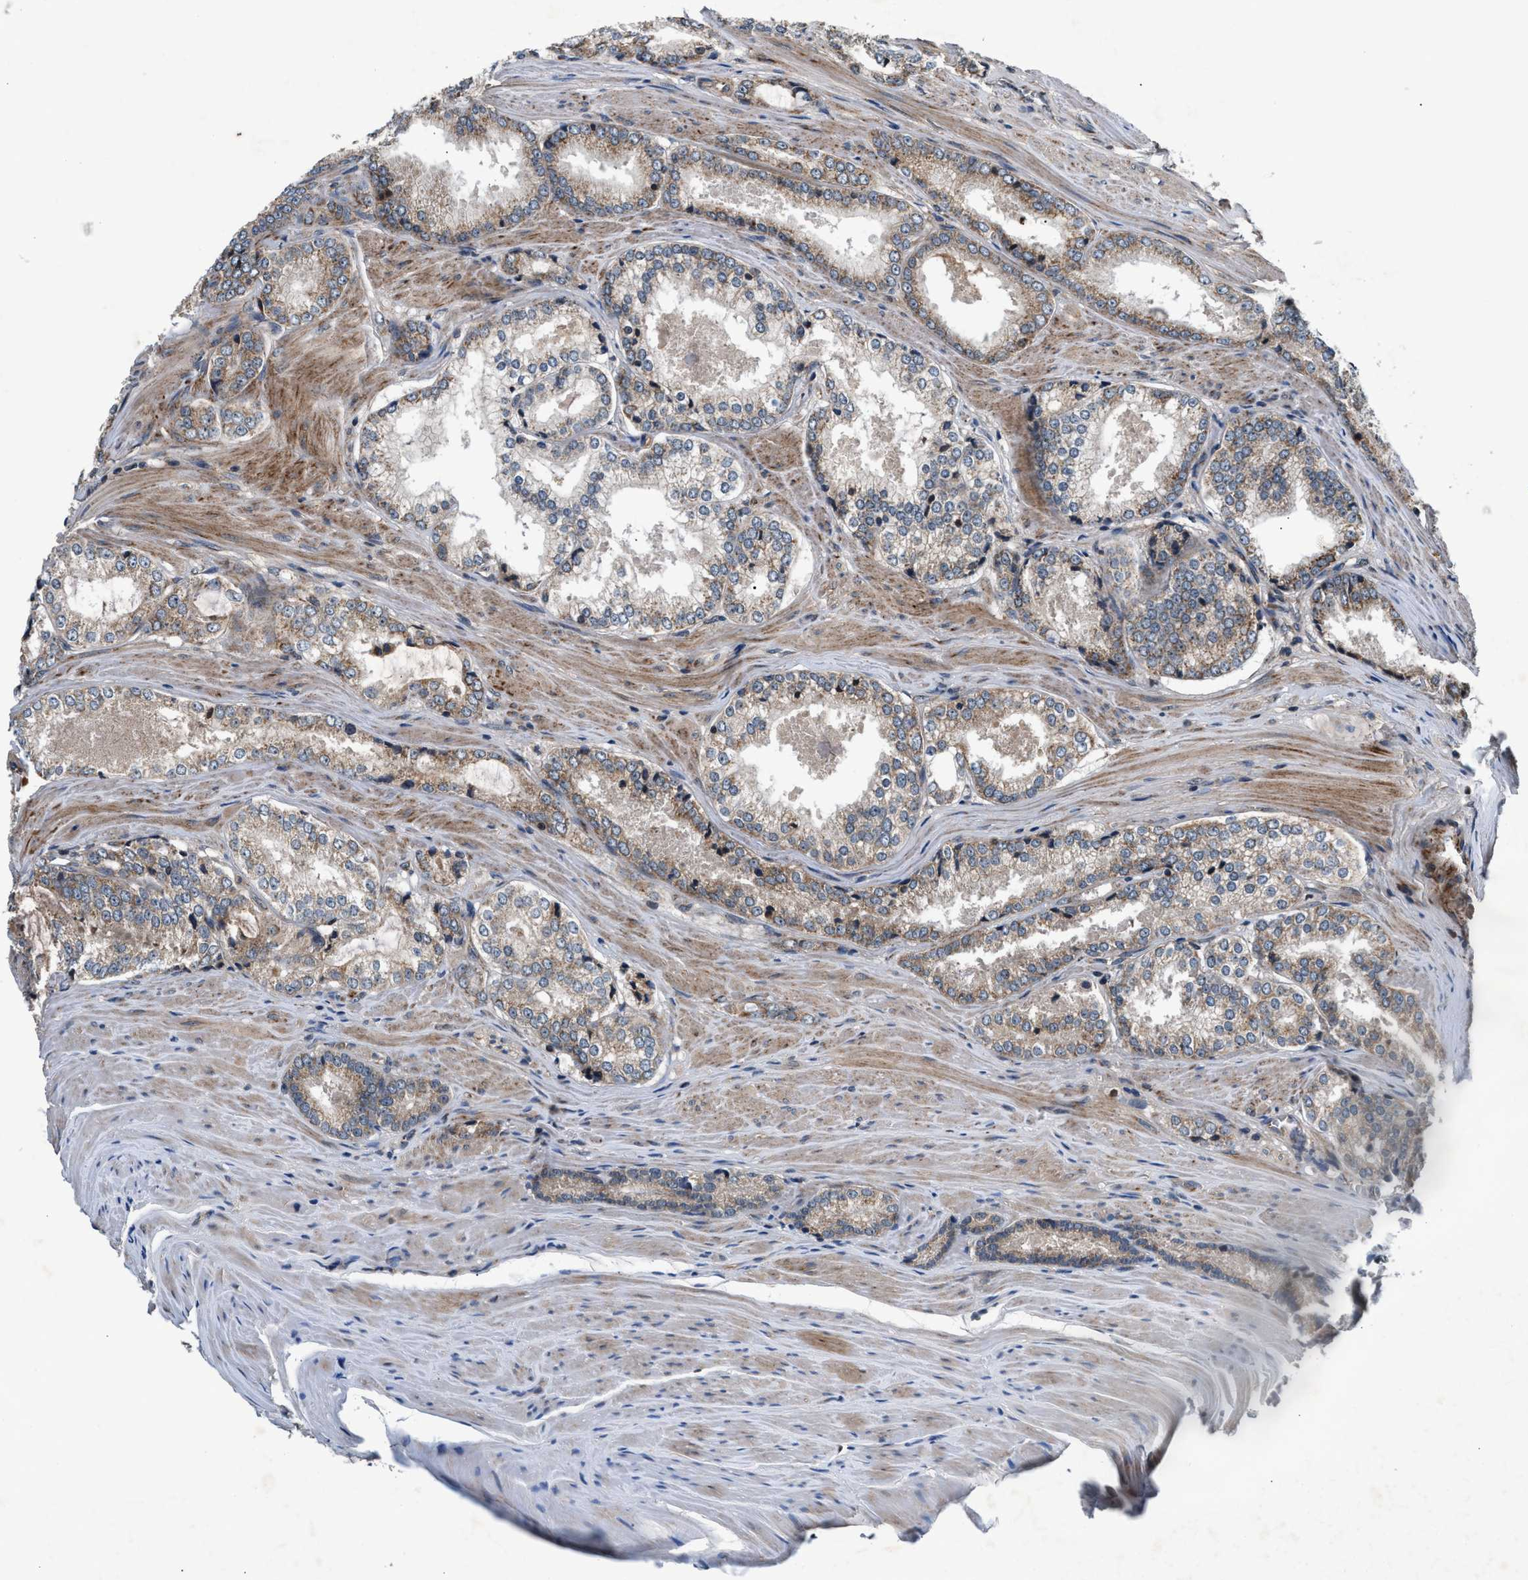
{"staining": {"intensity": "moderate", "quantity": "25%-75%", "location": "cytoplasmic/membranous"}, "tissue": "prostate cancer", "cell_type": "Tumor cells", "image_type": "cancer", "snomed": [{"axis": "morphology", "description": "Adenocarcinoma, Low grade"}, {"axis": "topography", "description": "Prostate"}], "caption": "Prostate low-grade adenocarcinoma was stained to show a protein in brown. There is medium levels of moderate cytoplasmic/membranous expression in about 25%-75% of tumor cells.", "gene": "IMMT", "patient": {"sex": "male", "age": 64}}